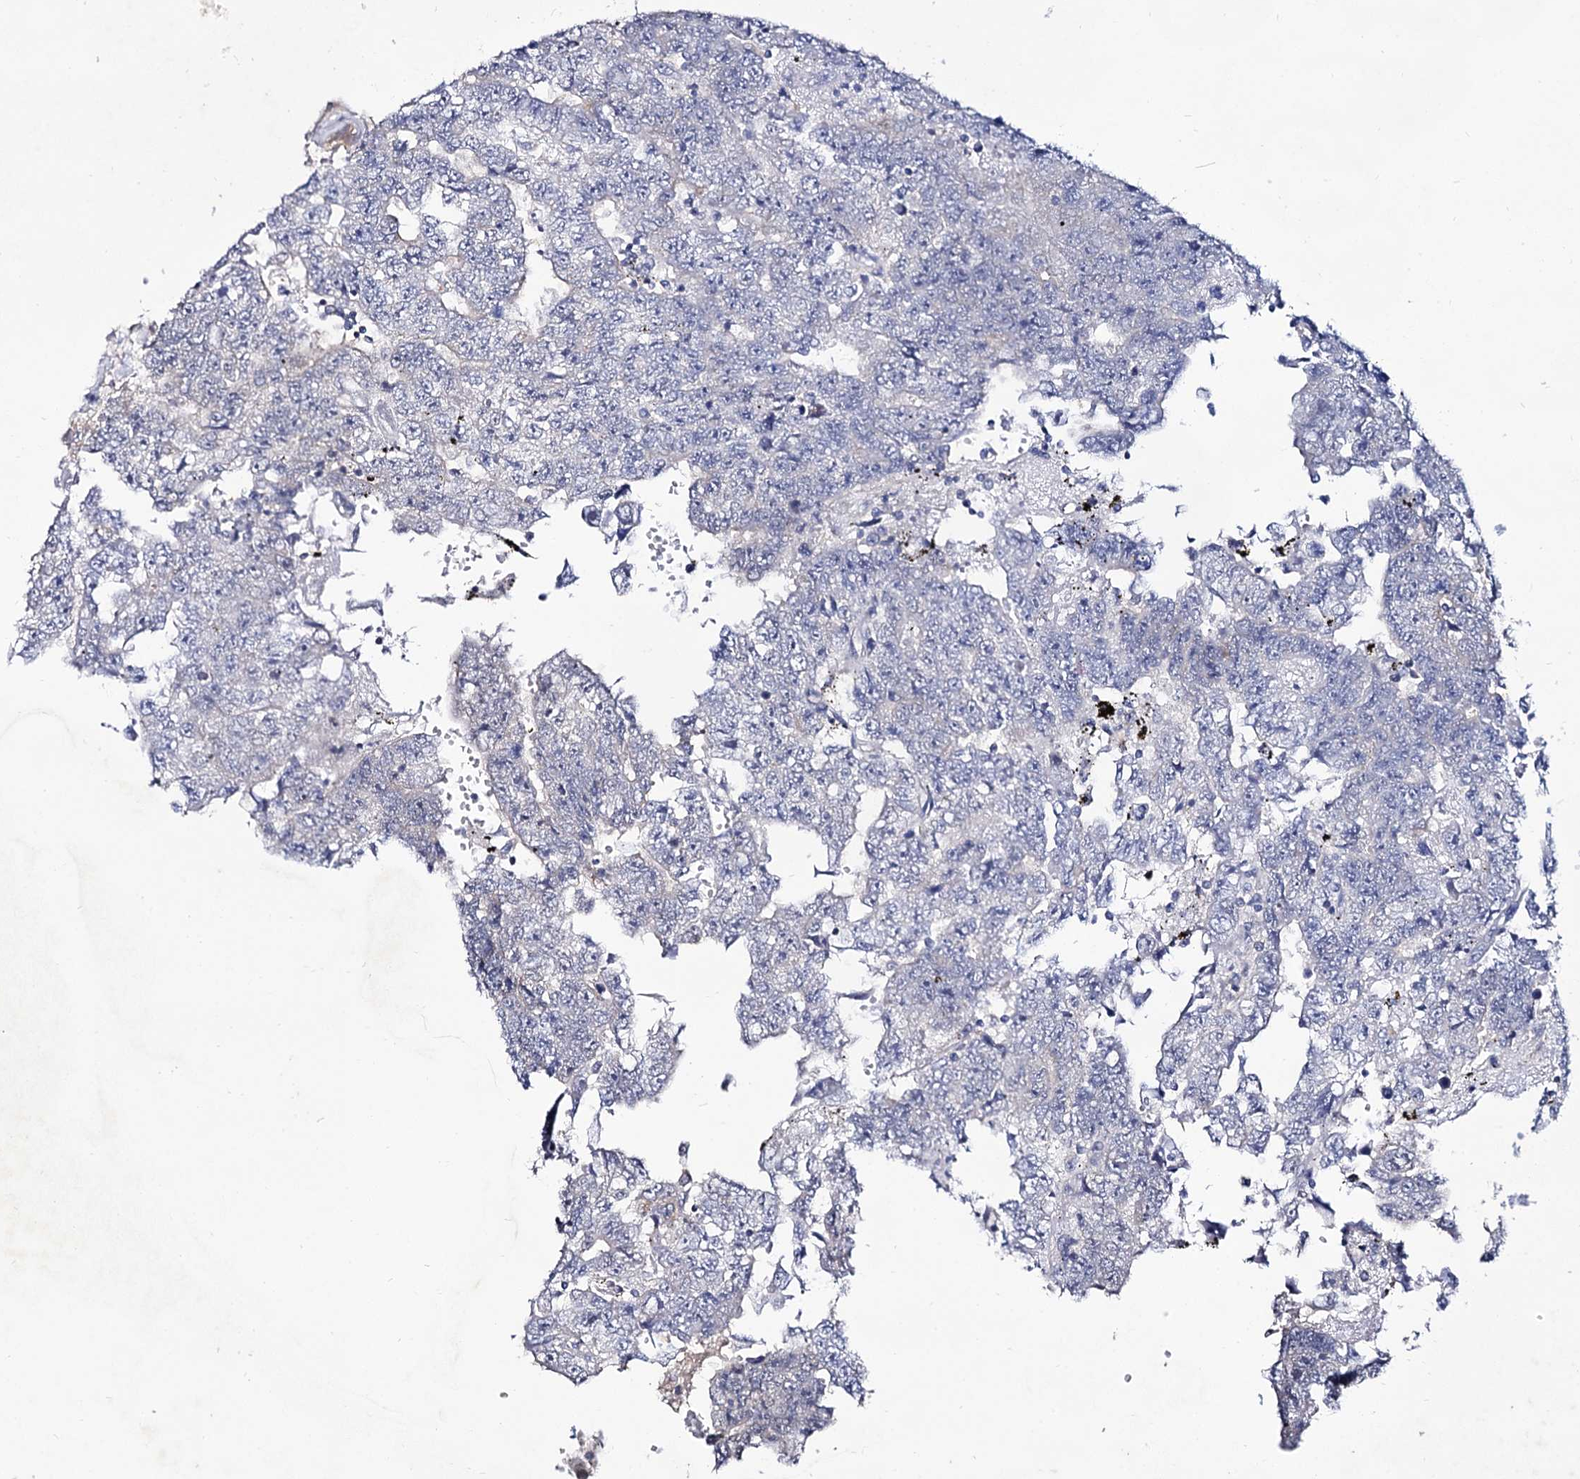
{"staining": {"intensity": "negative", "quantity": "none", "location": "none"}, "tissue": "testis cancer", "cell_type": "Tumor cells", "image_type": "cancer", "snomed": [{"axis": "morphology", "description": "Carcinoma, Embryonal, NOS"}, {"axis": "topography", "description": "Testis"}], "caption": "A histopathology image of human testis cancer is negative for staining in tumor cells. (Brightfield microscopy of DAB IHC at high magnification).", "gene": "ARFIP2", "patient": {"sex": "male", "age": 25}}